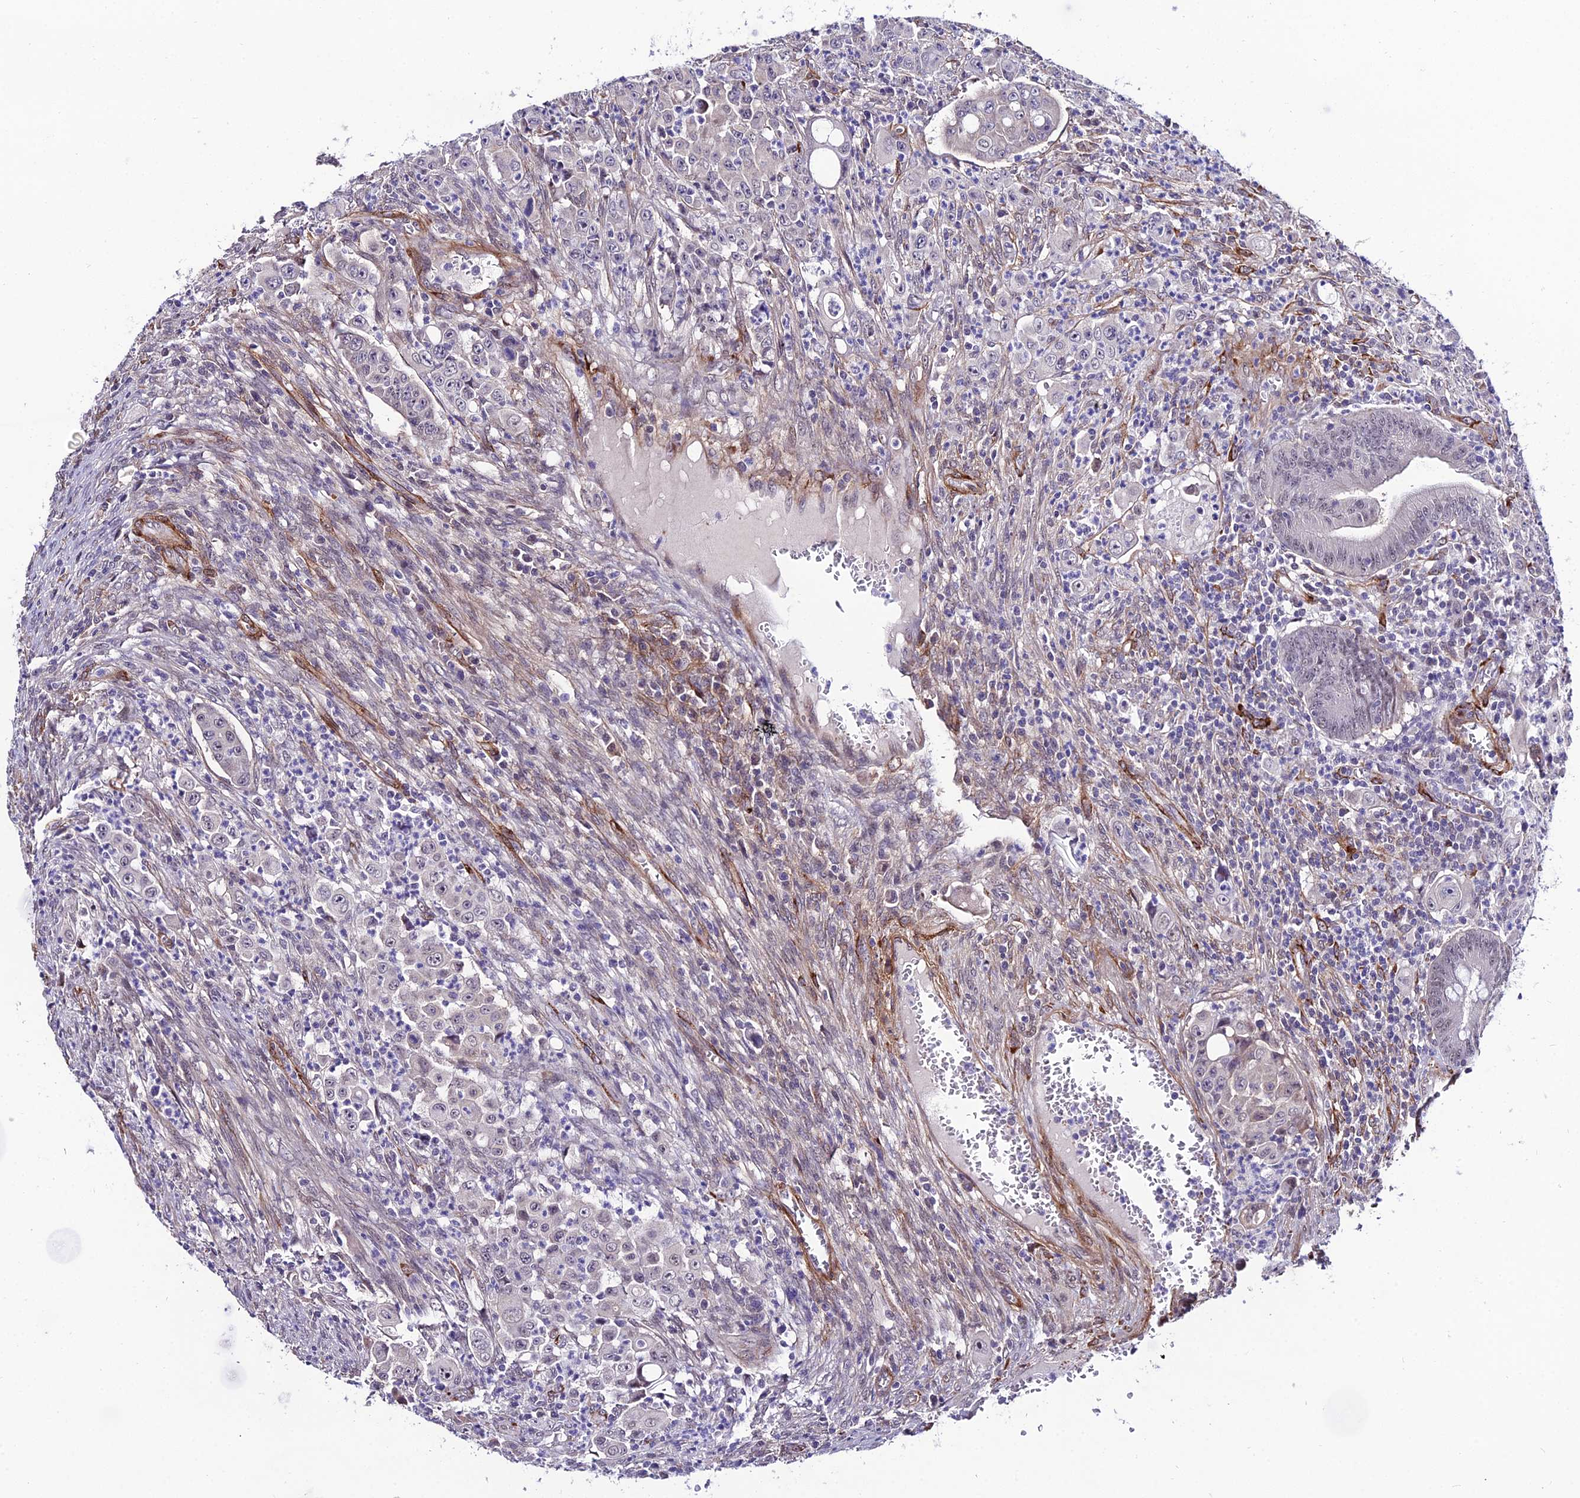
{"staining": {"intensity": "negative", "quantity": "none", "location": "none"}, "tissue": "colorectal cancer", "cell_type": "Tumor cells", "image_type": "cancer", "snomed": [{"axis": "morphology", "description": "Adenocarcinoma, NOS"}, {"axis": "topography", "description": "Colon"}], "caption": "The IHC micrograph has no significant expression in tumor cells of colorectal cancer tissue.", "gene": "SYT15", "patient": {"sex": "male", "age": 51}}